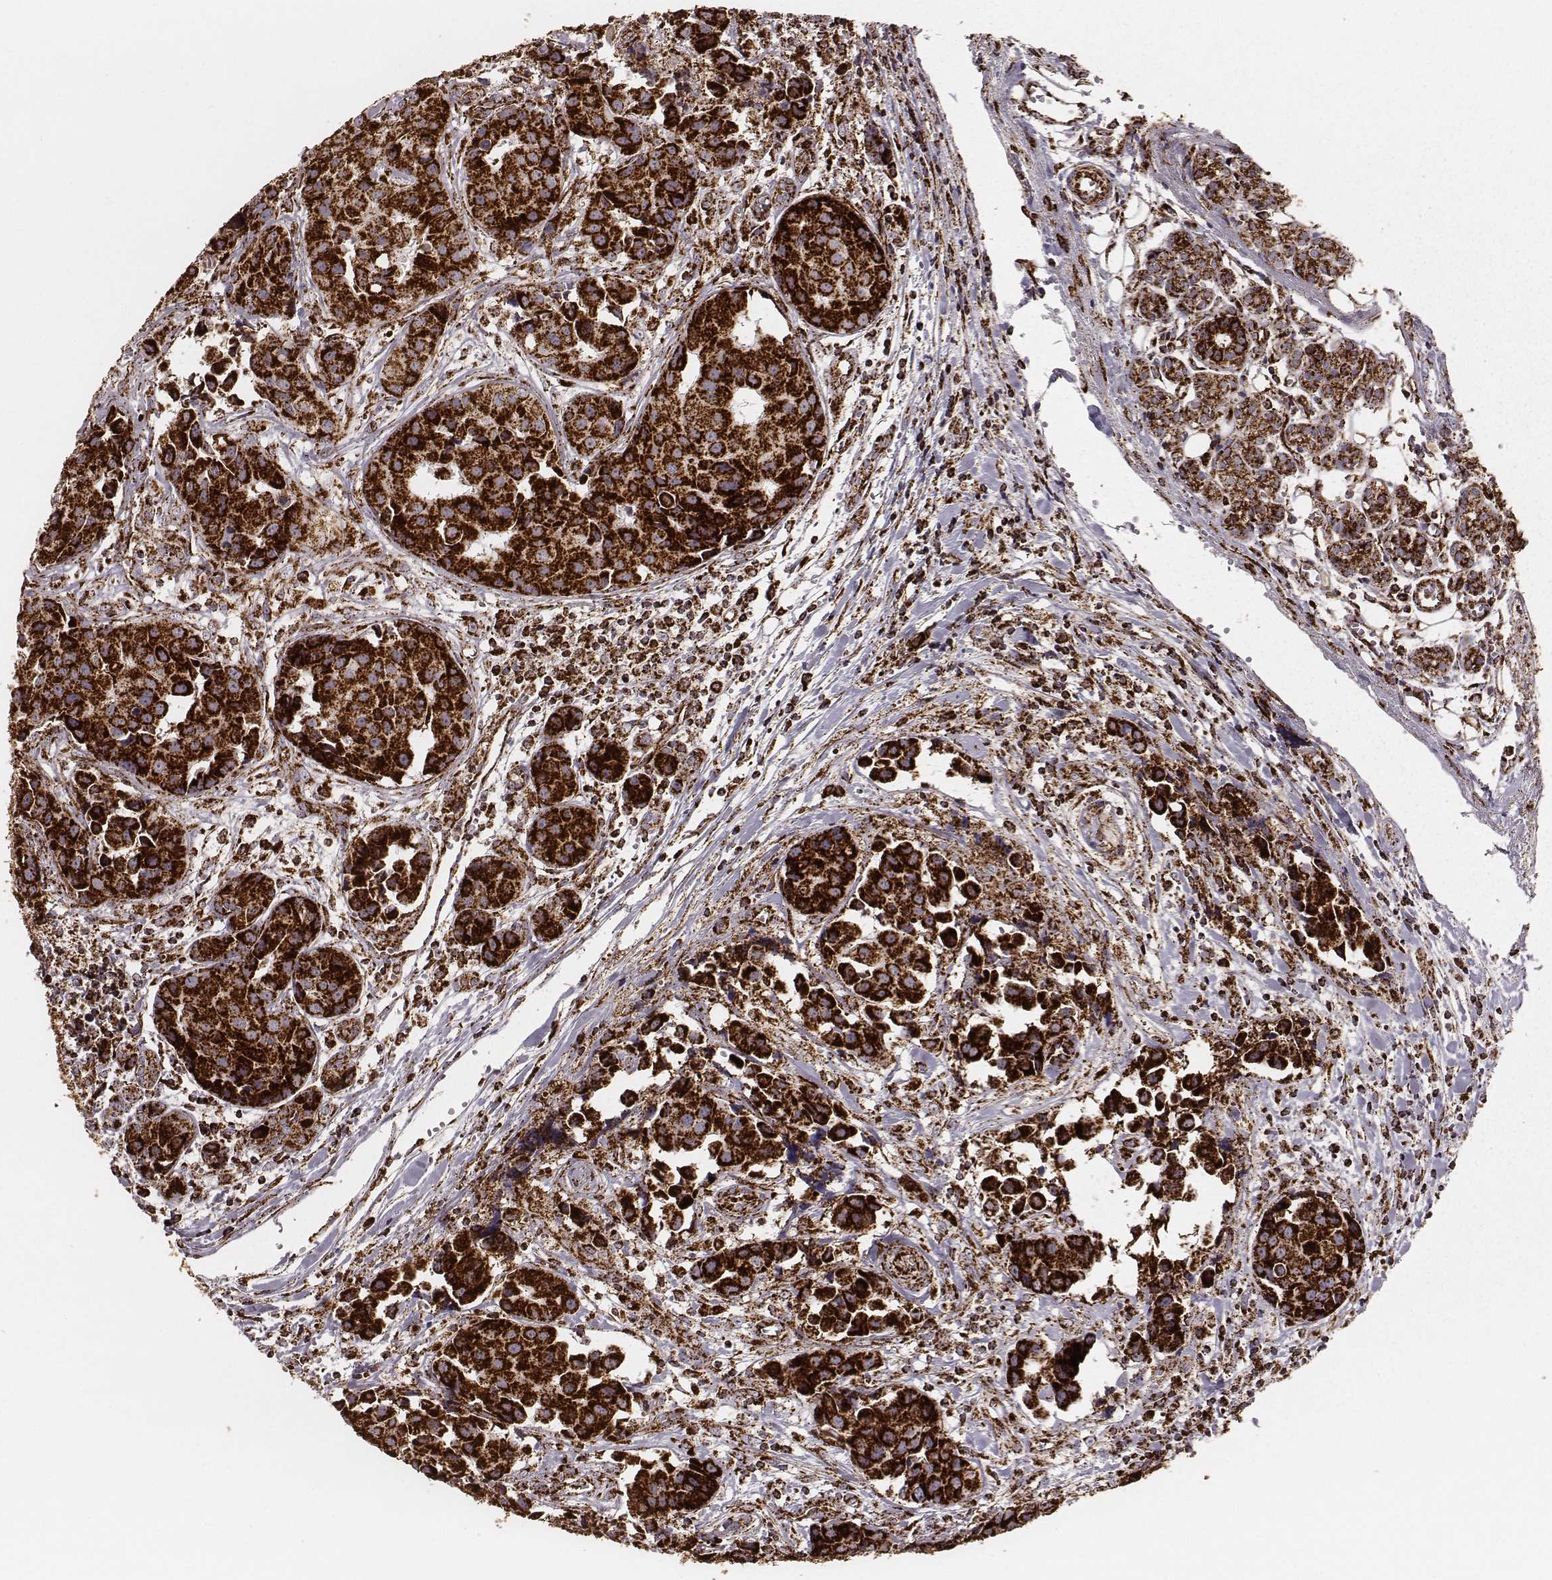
{"staining": {"intensity": "strong", "quantity": ">75%", "location": "cytoplasmic/membranous"}, "tissue": "head and neck cancer", "cell_type": "Tumor cells", "image_type": "cancer", "snomed": [{"axis": "morphology", "description": "Adenocarcinoma, NOS"}, {"axis": "topography", "description": "Head-Neck"}], "caption": "Head and neck cancer tissue reveals strong cytoplasmic/membranous staining in approximately >75% of tumor cells", "gene": "TUFM", "patient": {"sex": "male", "age": 76}}